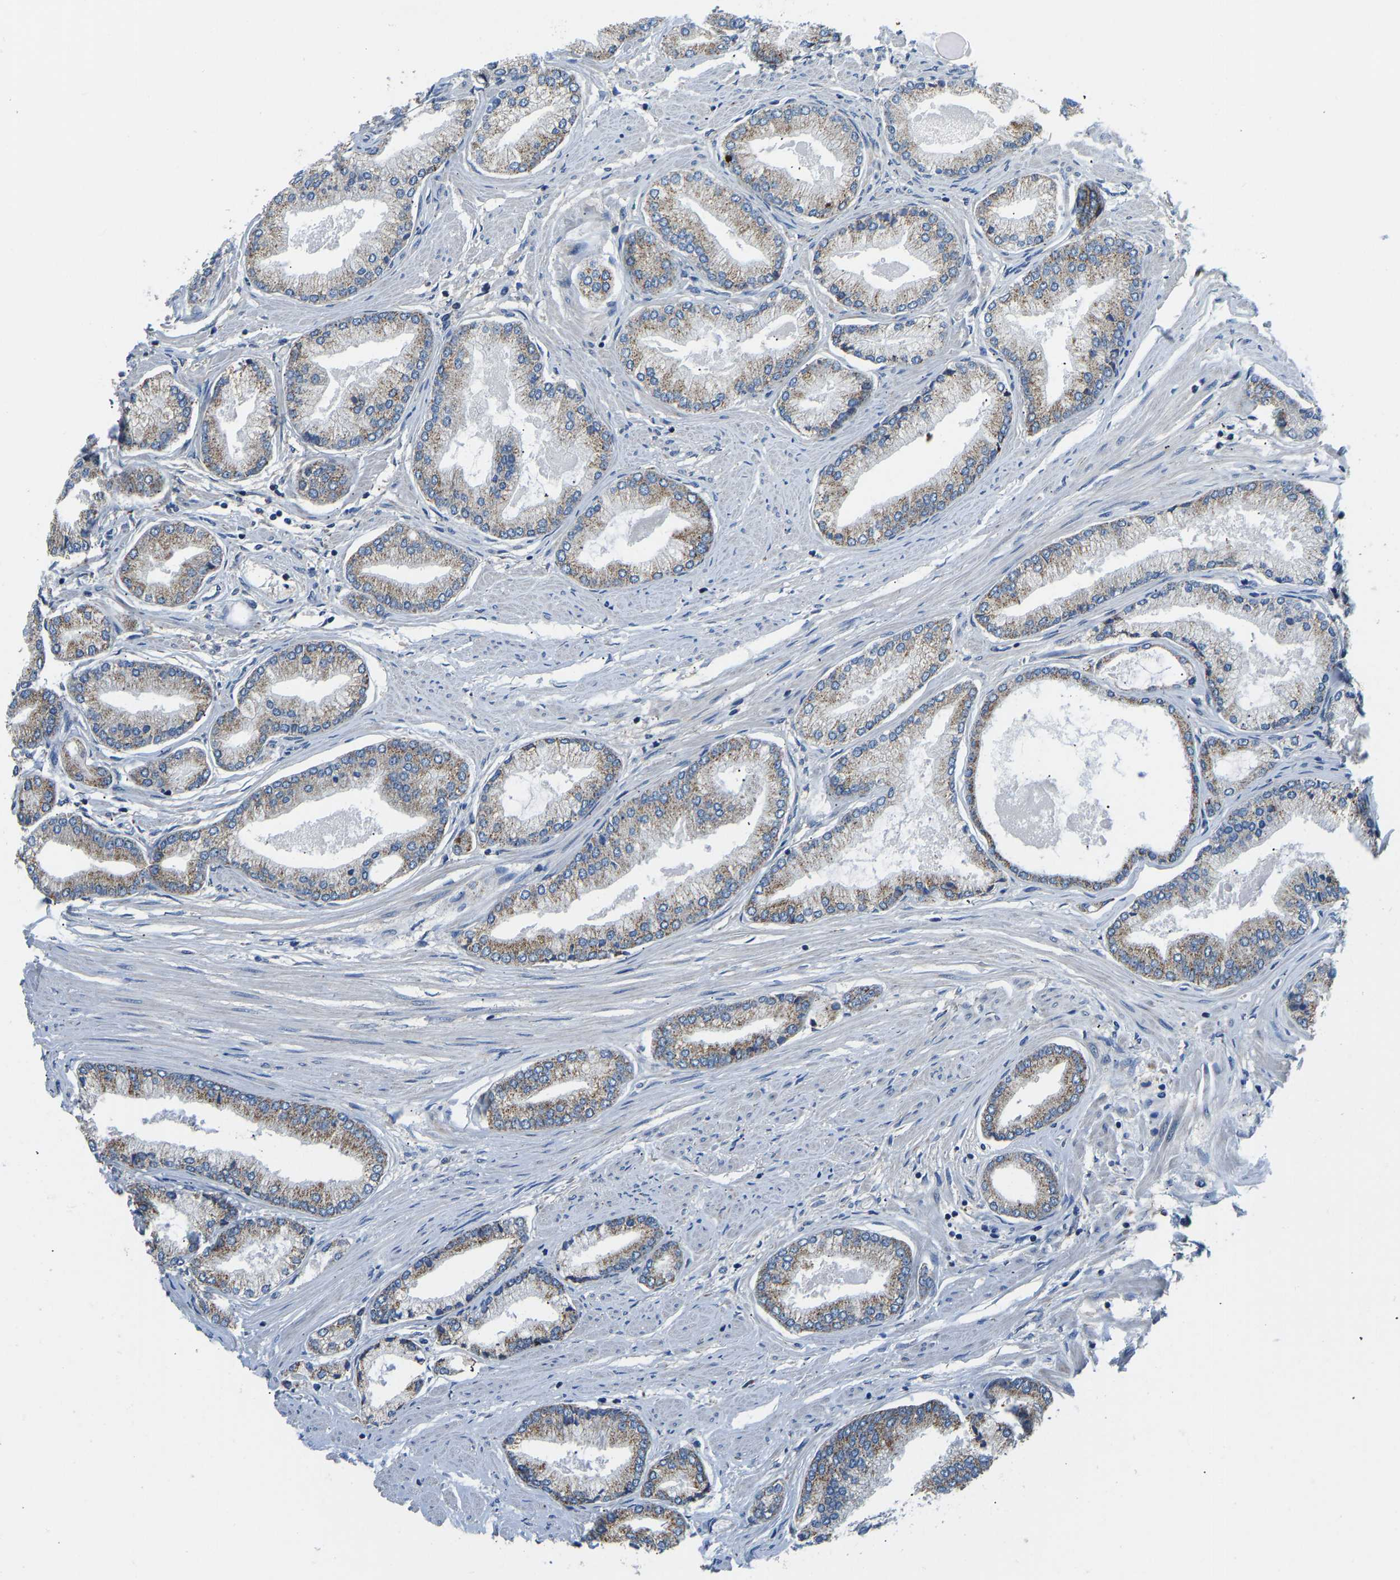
{"staining": {"intensity": "moderate", "quantity": ">75%", "location": "cytoplasmic/membranous"}, "tissue": "prostate cancer", "cell_type": "Tumor cells", "image_type": "cancer", "snomed": [{"axis": "morphology", "description": "Adenocarcinoma, High grade"}, {"axis": "topography", "description": "Prostate"}], "caption": "A brown stain labels moderate cytoplasmic/membranous positivity of a protein in prostate cancer (adenocarcinoma (high-grade)) tumor cells. (DAB (3,3'-diaminobenzidine) = brown stain, brightfield microscopy at high magnification).", "gene": "RBP1", "patient": {"sex": "male", "age": 61}}